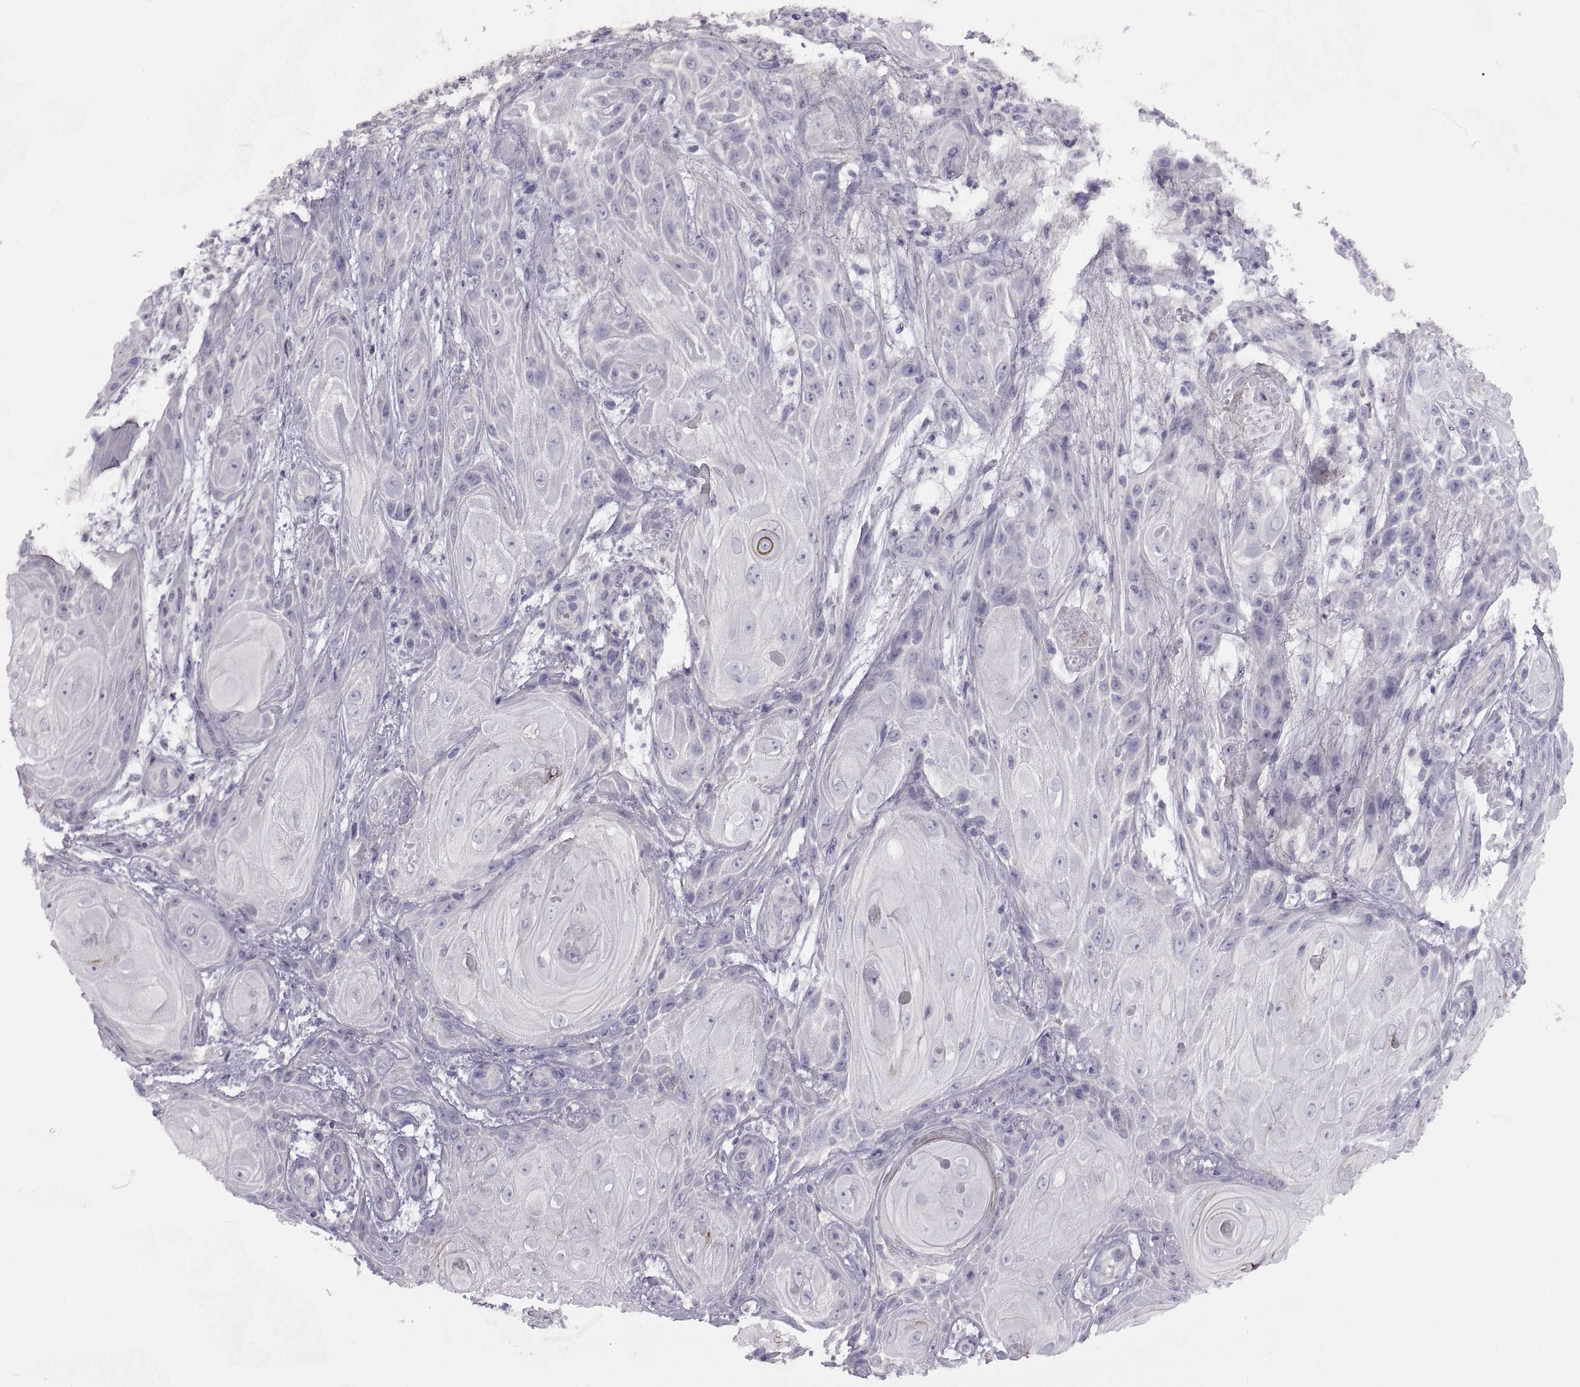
{"staining": {"intensity": "negative", "quantity": "none", "location": "none"}, "tissue": "skin cancer", "cell_type": "Tumor cells", "image_type": "cancer", "snomed": [{"axis": "morphology", "description": "Squamous cell carcinoma, NOS"}, {"axis": "topography", "description": "Skin"}], "caption": "Immunohistochemistry of skin squamous cell carcinoma shows no expression in tumor cells. Nuclei are stained in blue.", "gene": "BSPH1", "patient": {"sex": "male", "age": 62}}